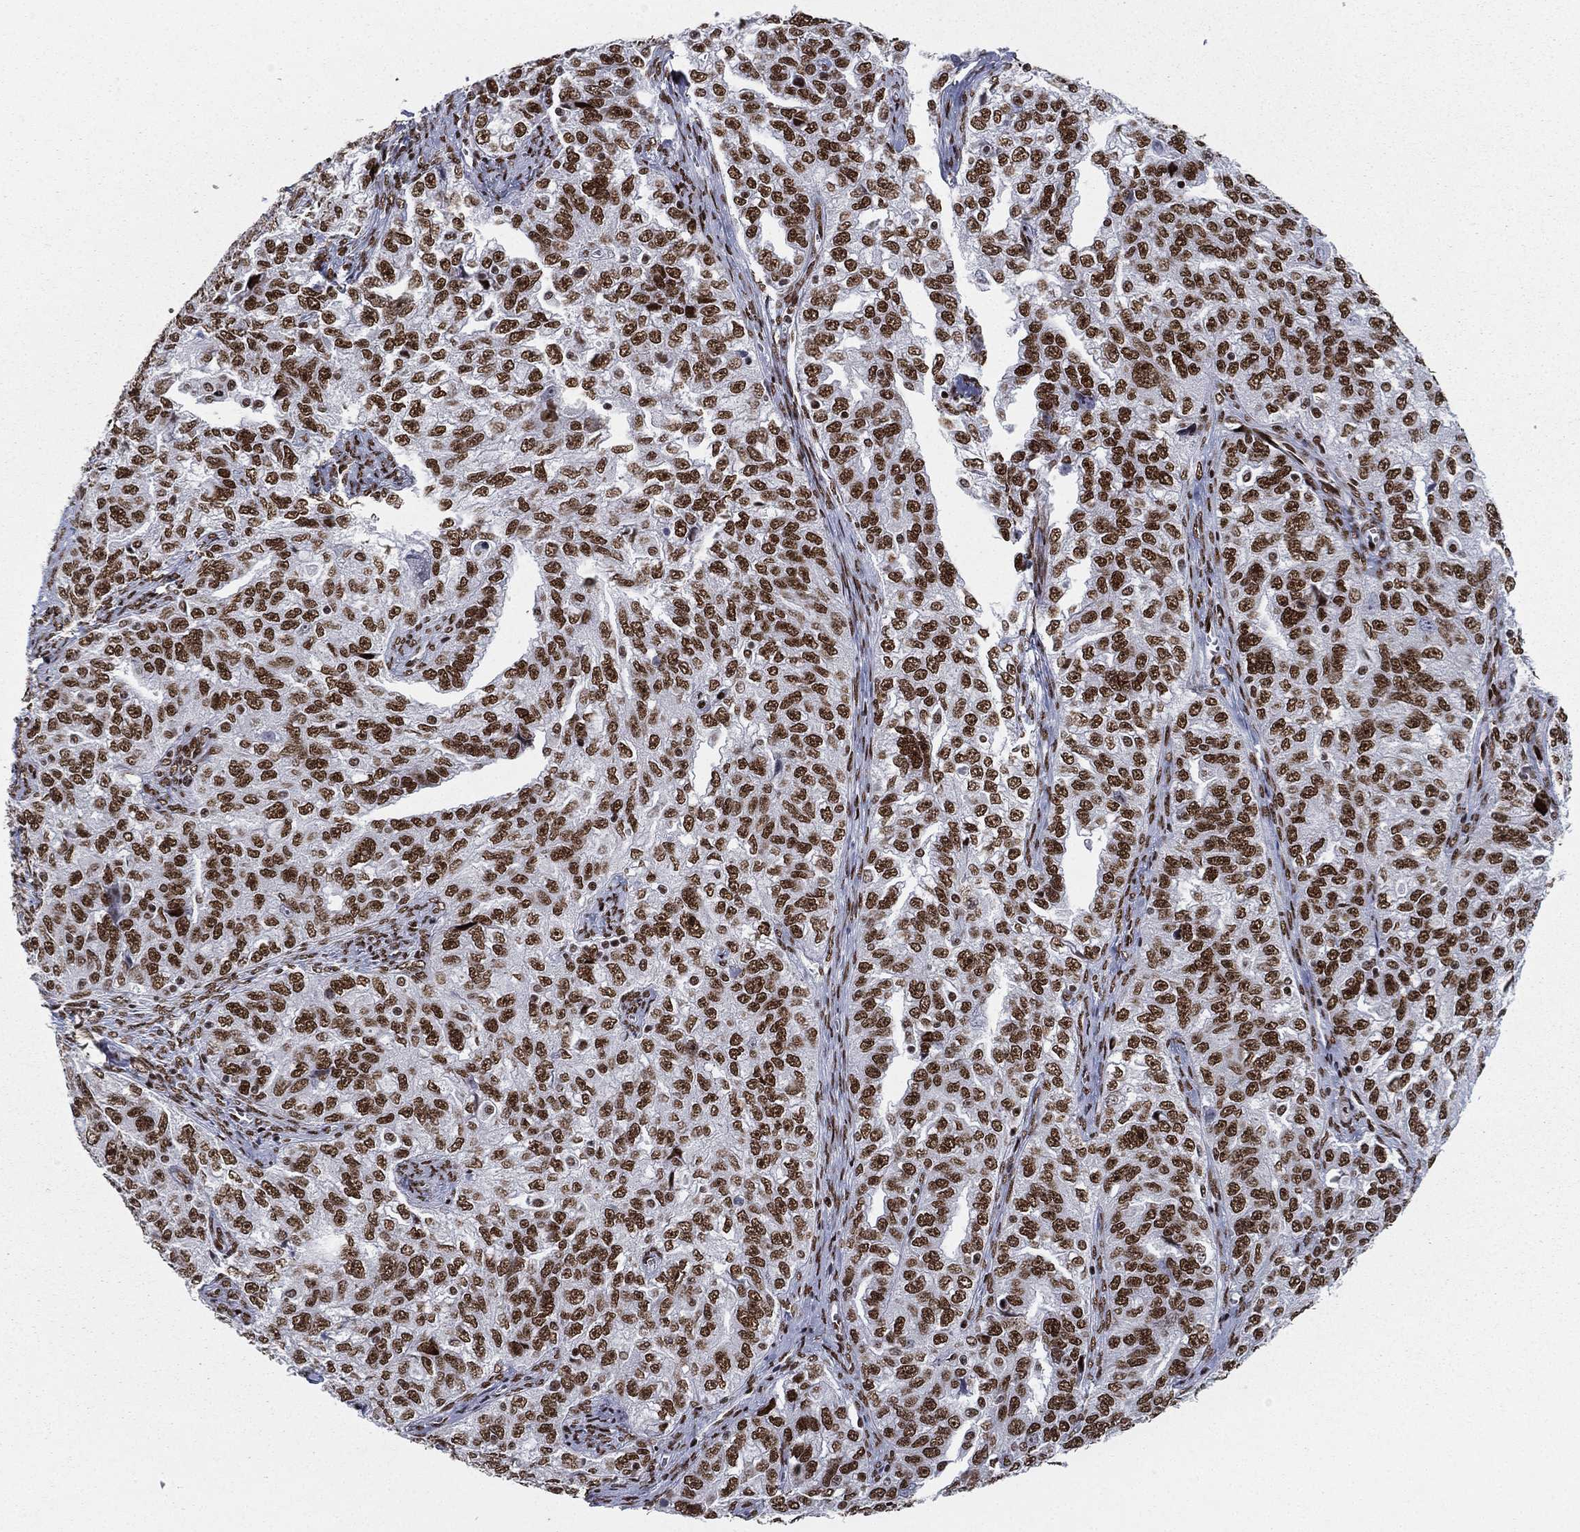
{"staining": {"intensity": "strong", "quantity": ">75%", "location": "nuclear"}, "tissue": "ovarian cancer", "cell_type": "Tumor cells", "image_type": "cancer", "snomed": [{"axis": "morphology", "description": "Cystadenocarcinoma, serous, NOS"}, {"axis": "topography", "description": "Ovary"}], "caption": "Immunohistochemistry (IHC) (DAB) staining of human ovarian cancer (serous cystadenocarcinoma) shows strong nuclear protein positivity in approximately >75% of tumor cells. Nuclei are stained in blue.", "gene": "RTF1", "patient": {"sex": "female", "age": 51}}